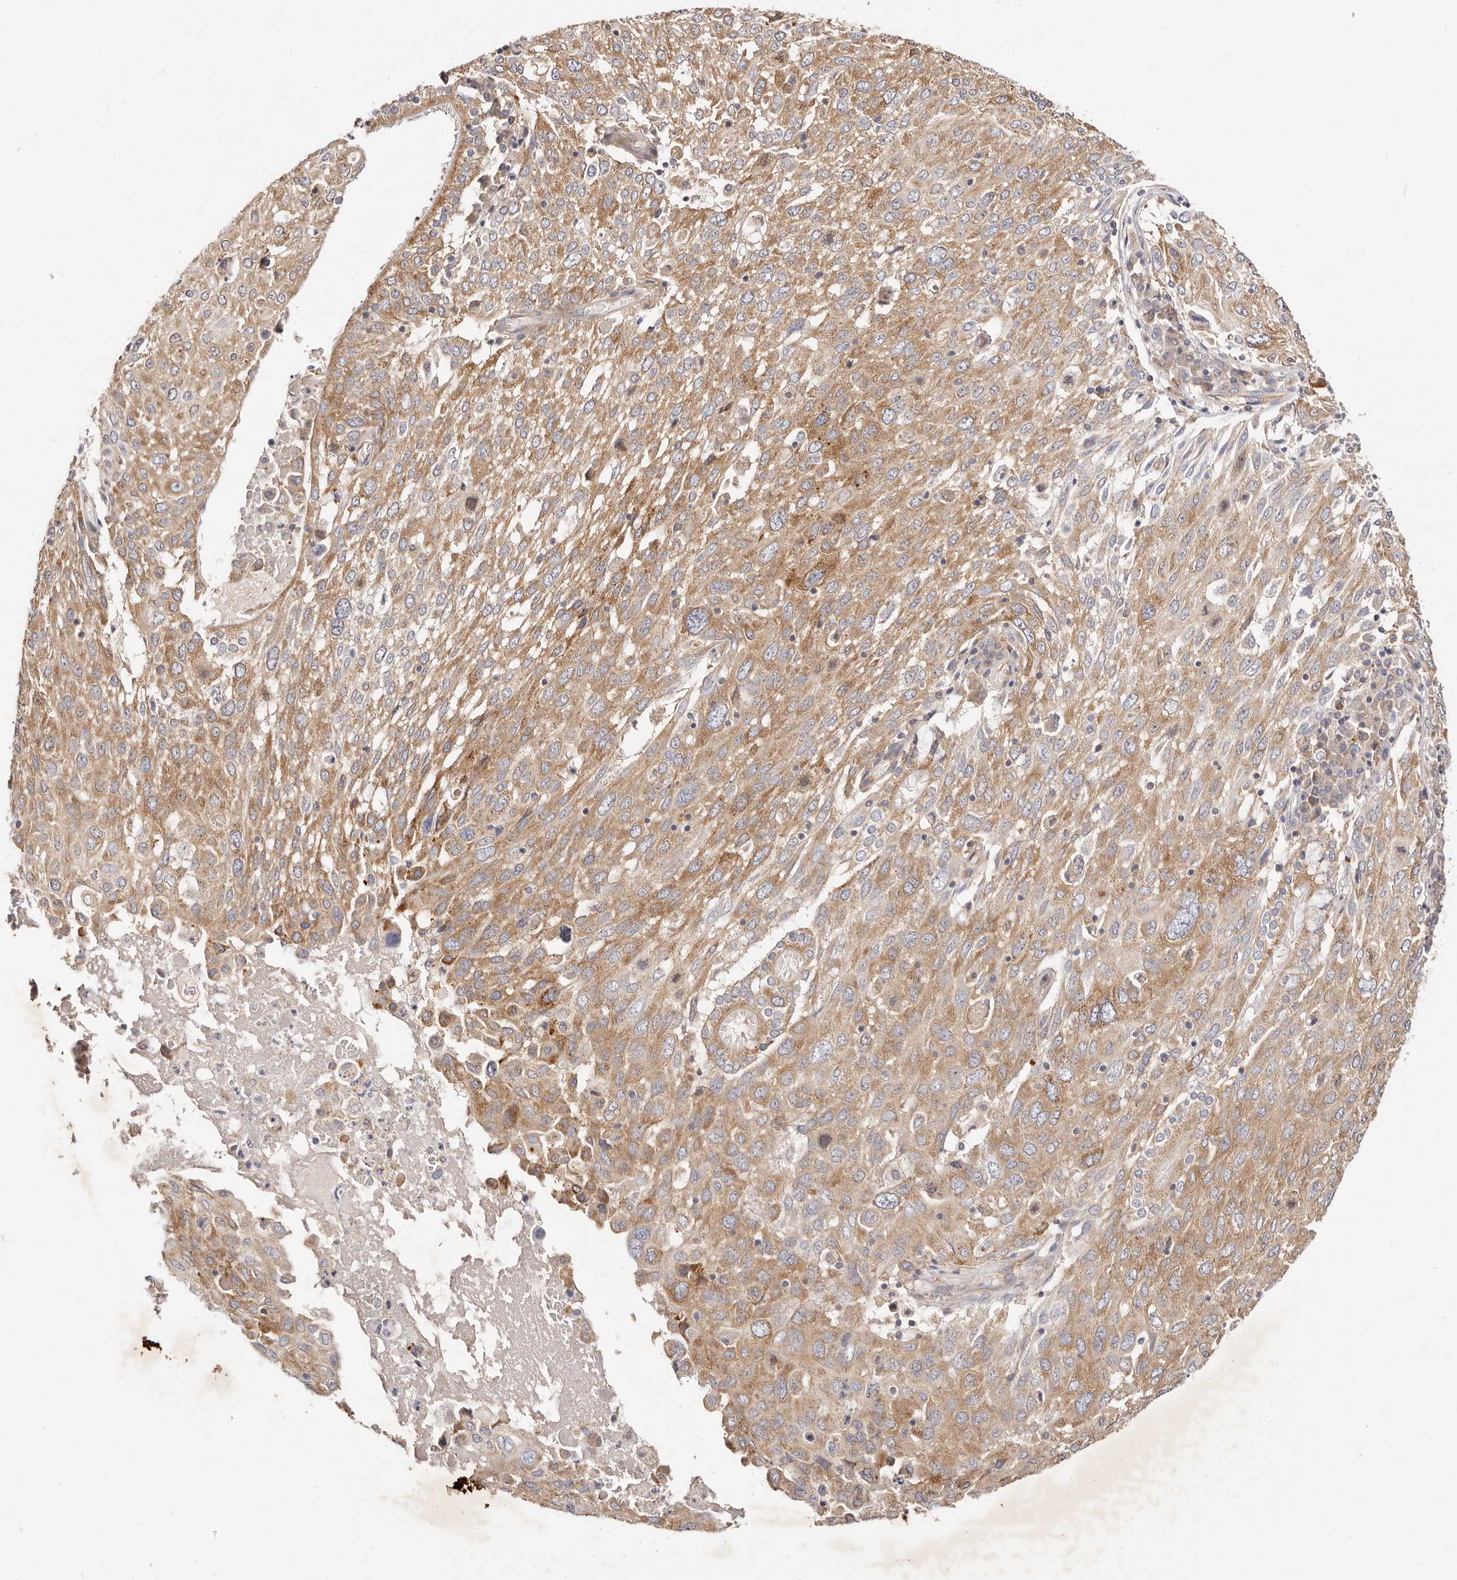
{"staining": {"intensity": "moderate", "quantity": ">75%", "location": "cytoplasmic/membranous"}, "tissue": "lung cancer", "cell_type": "Tumor cells", "image_type": "cancer", "snomed": [{"axis": "morphology", "description": "Squamous cell carcinoma, NOS"}, {"axis": "topography", "description": "Lung"}], "caption": "Immunohistochemical staining of human squamous cell carcinoma (lung) reveals moderate cytoplasmic/membranous protein positivity in about >75% of tumor cells.", "gene": "GNA13", "patient": {"sex": "male", "age": 65}}